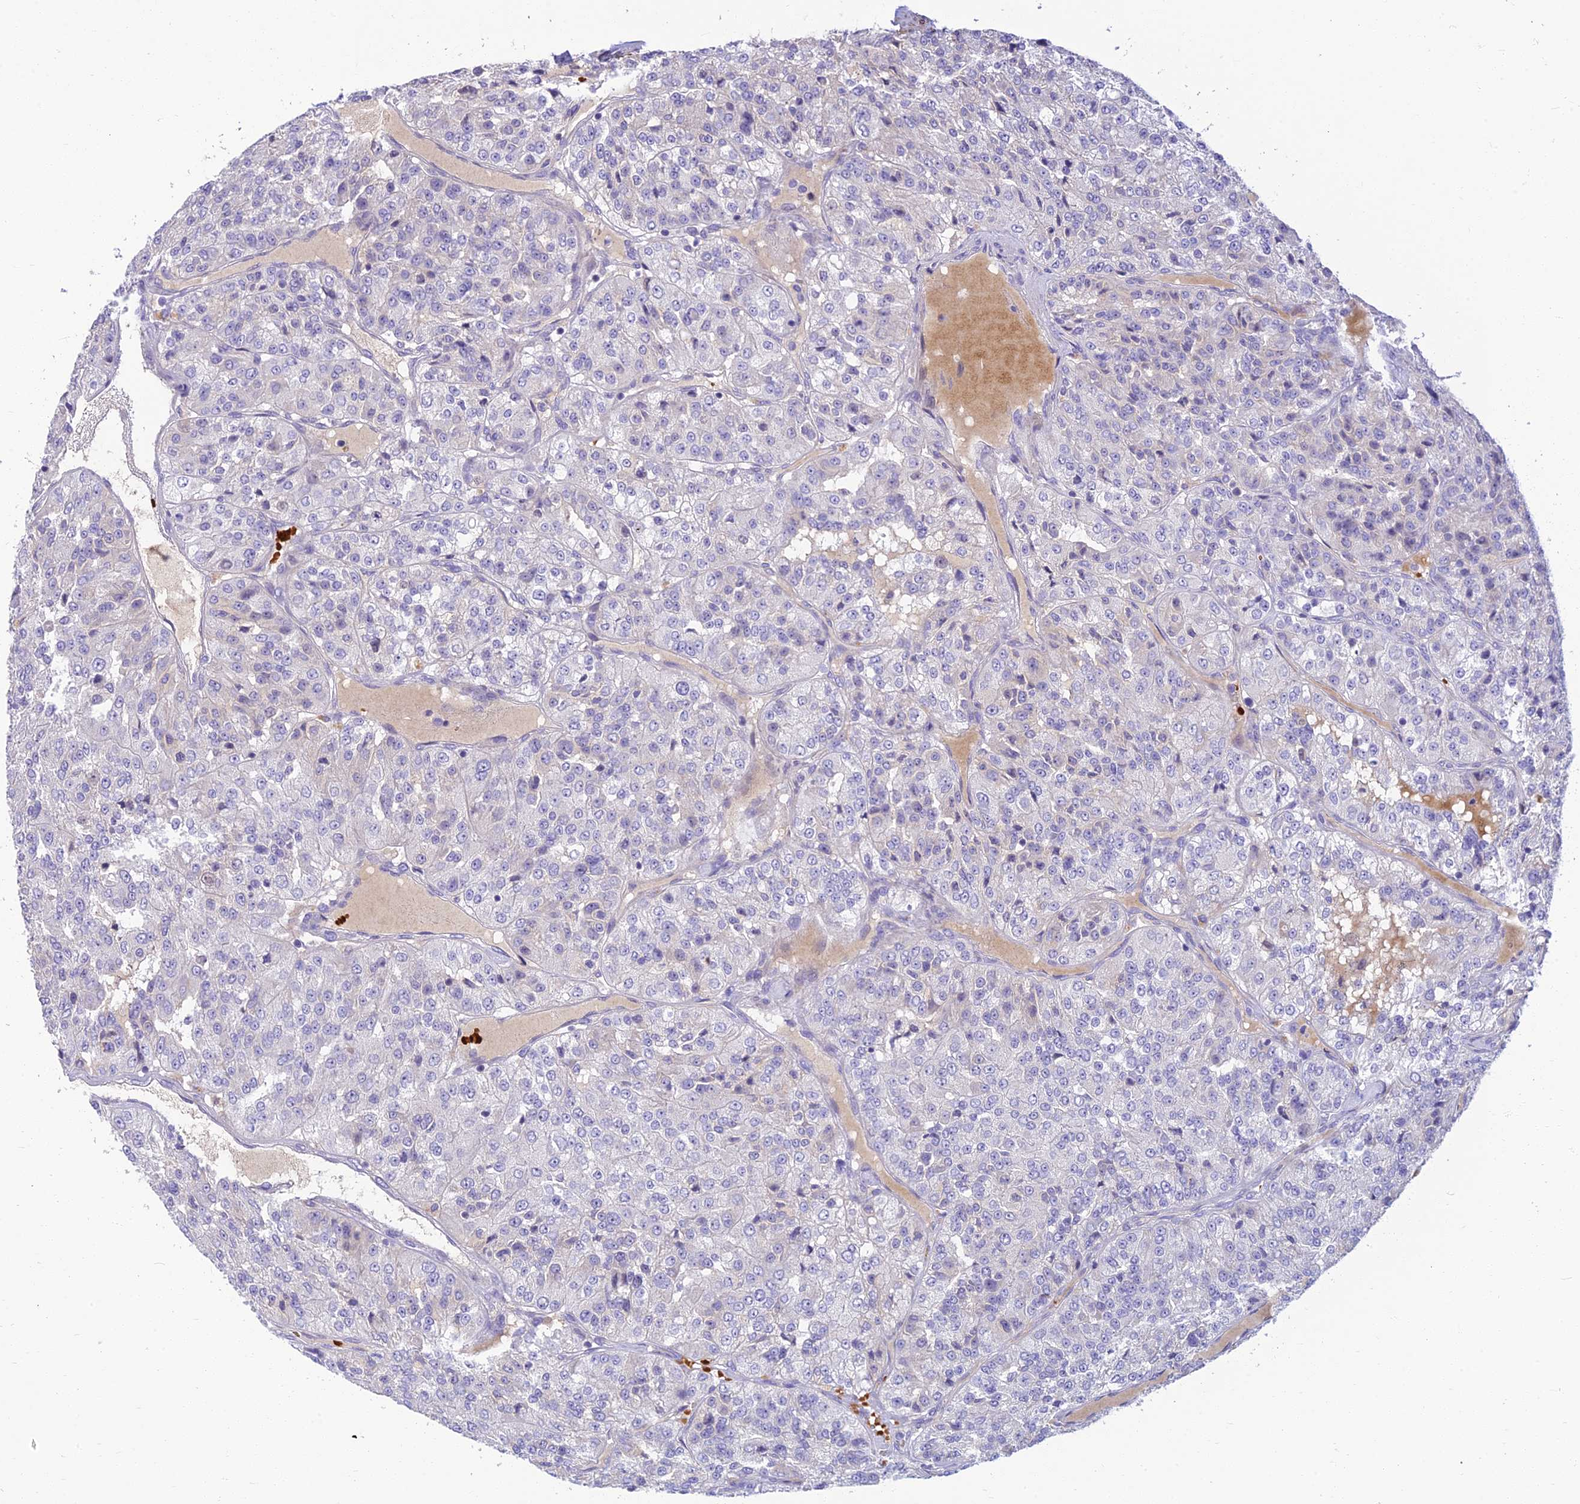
{"staining": {"intensity": "negative", "quantity": "none", "location": "none"}, "tissue": "renal cancer", "cell_type": "Tumor cells", "image_type": "cancer", "snomed": [{"axis": "morphology", "description": "Adenocarcinoma, NOS"}, {"axis": "topography", "description": "Kidney"}], "caption": "Immunohistochemical staining of human renal cancer reveals no significant expression in tumor cells.", "gene": "CLIP4", "patient": {"sex": "female", "age": 63}}